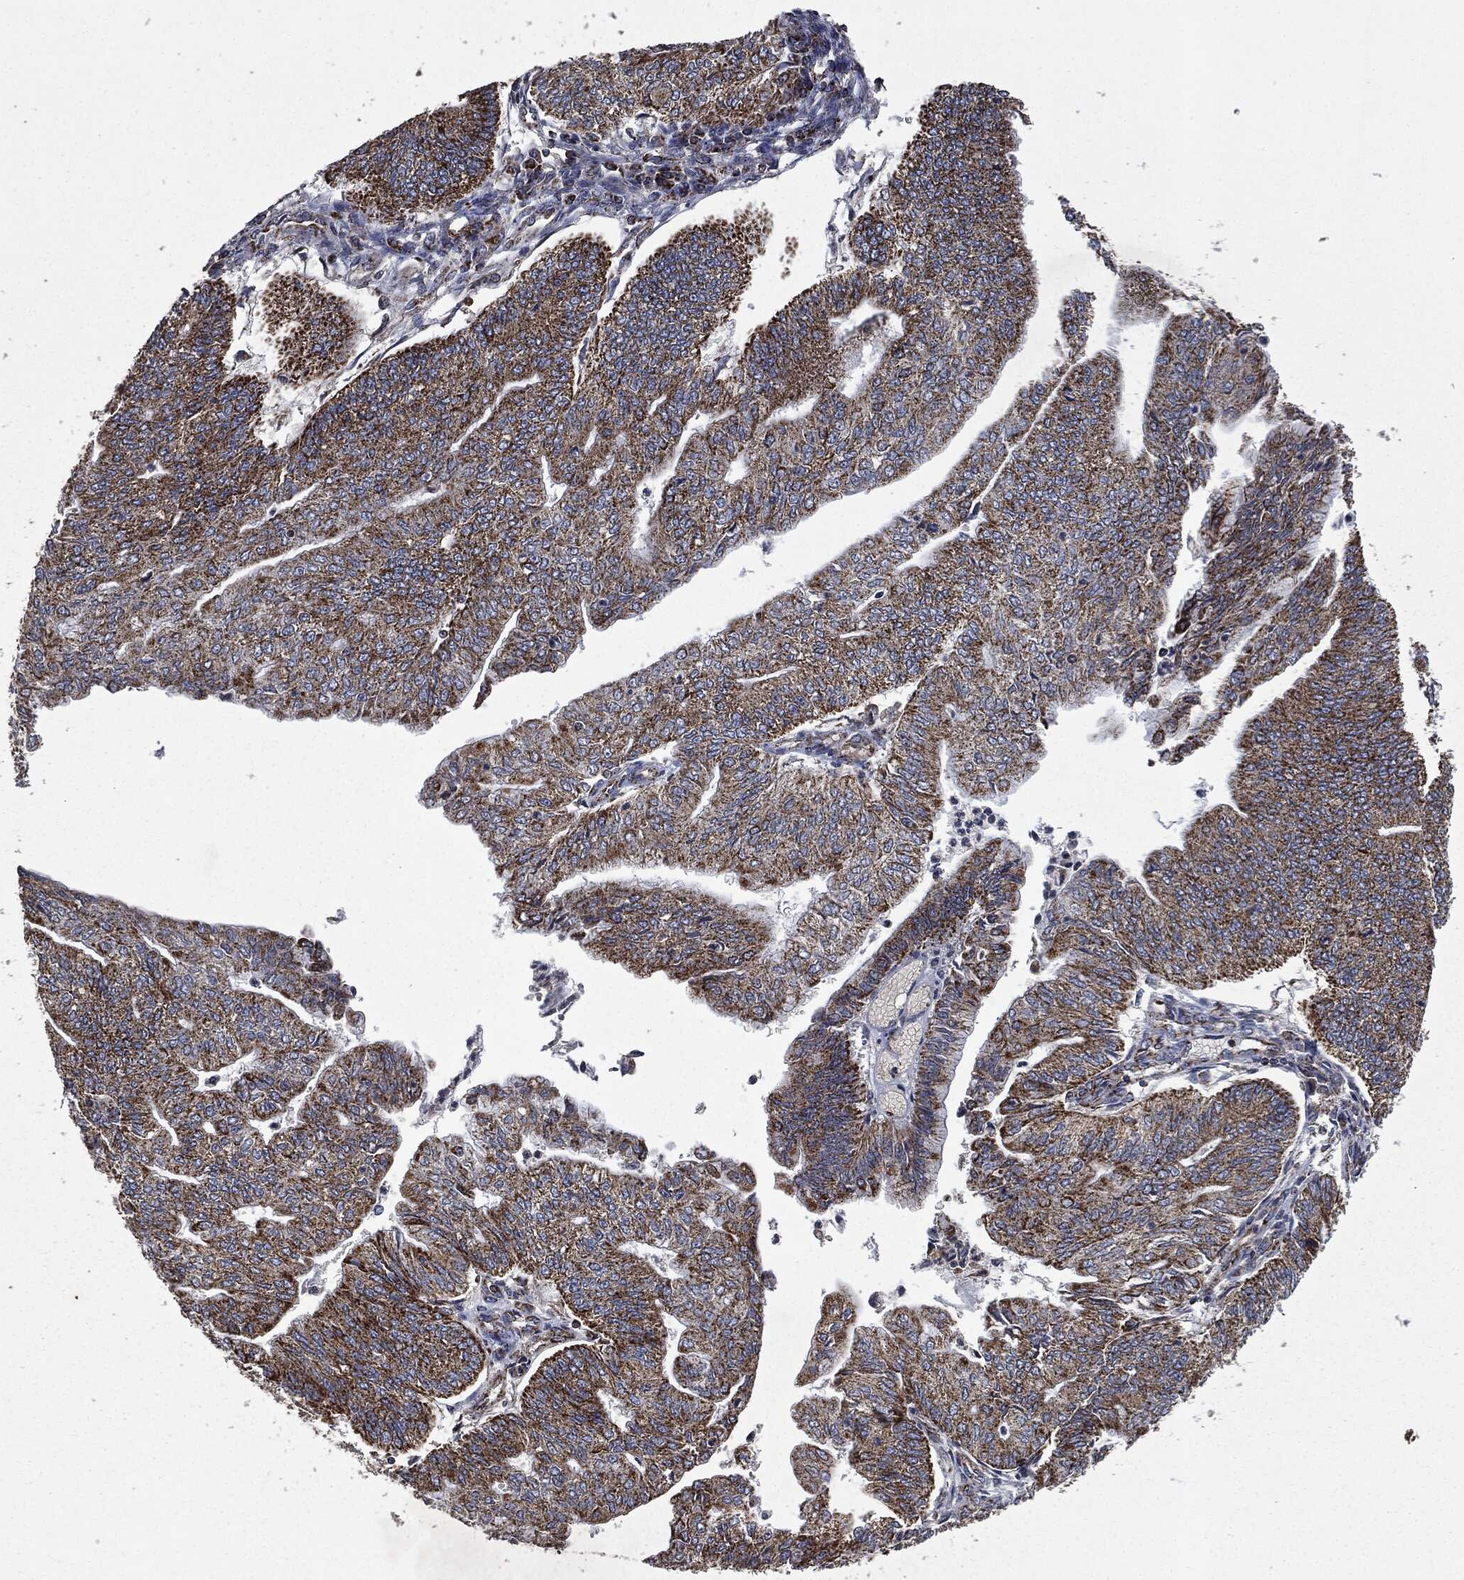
{"staining": {"intensity": "strong", "quantity": ">75%", "location": "cytoplasmic/membranous"}, "tissue": "endometrial cancer", "cell_type": "Tumor cells", "image_type": "cancer", "snomed": [{"axis": "morphology", "description": "Adenocarcinoma, NOS"}, {"axis": "topography", "description": "Endometrium"}], "caption": "Immunohistochemistry staining of endometrial cancer, which shows high levels of strong cytoplasmic/membranous staining in about >75% of tumor cells indicating strong cytoplasmic/membranous protein positivity. The staining was performed using DAB (brown) for protein detection and nuclei were counterstained in hematoxylin (blue).", "gene": "RYK", "patient": {"sex": "female", "age": 59}}